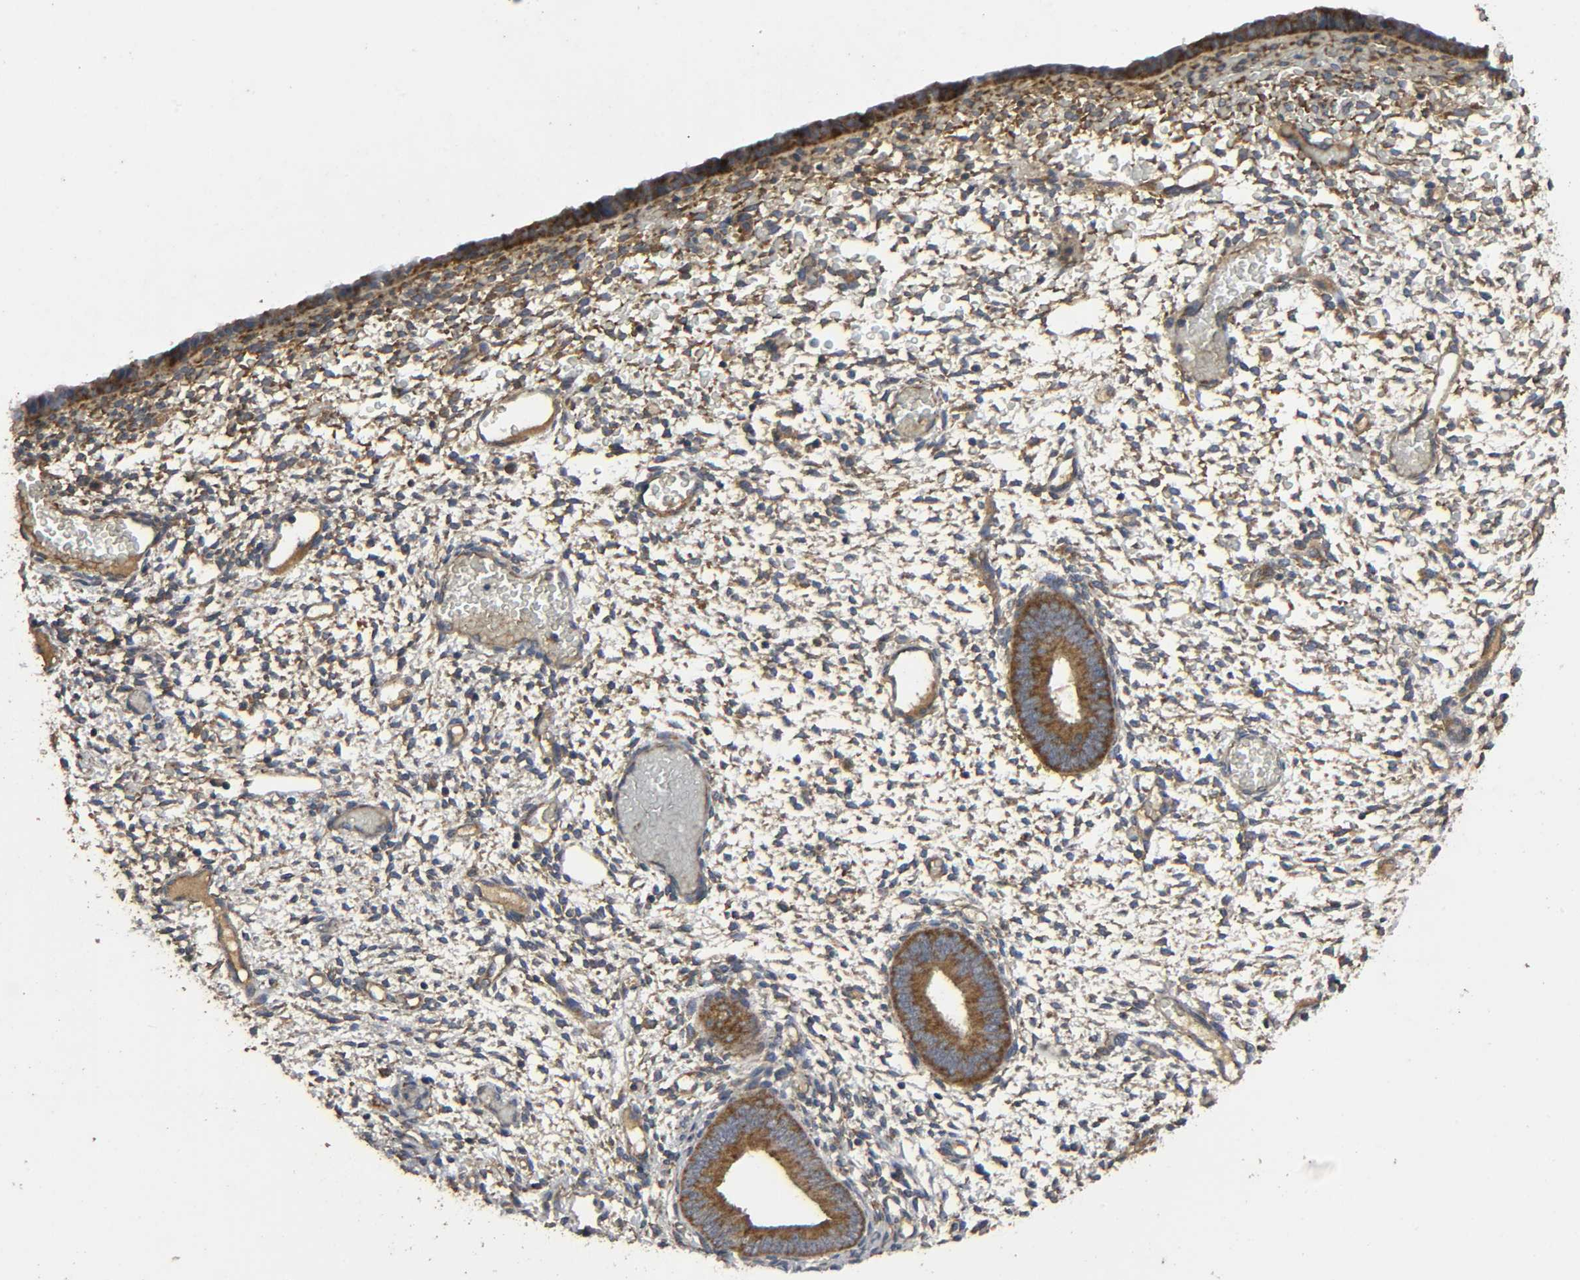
{"staining": {"intensity": "weak", "quantity": ">75%", "location": "cytoplasmic/membranous"}, "tissue": "endometrium", "cell_type": "Cells in endometrial stroma", "image_type": "normal", "snomed": [{"axis": "morphology", "description": "Normal tissue, NOS"}, {"axis": "topography", "description": "Endometrium"}], "caption": "This image exhibits normal endometrium stained with immunohistochemistry (IHC) to label a protein in brown. The cytoplasmic/membranous of cells in endometrial stroma show weak positivity for the protein. Nuclei are counter-stained blue.", "gene": "DDX6", "patient": {"sex": "female", "age": 42}}